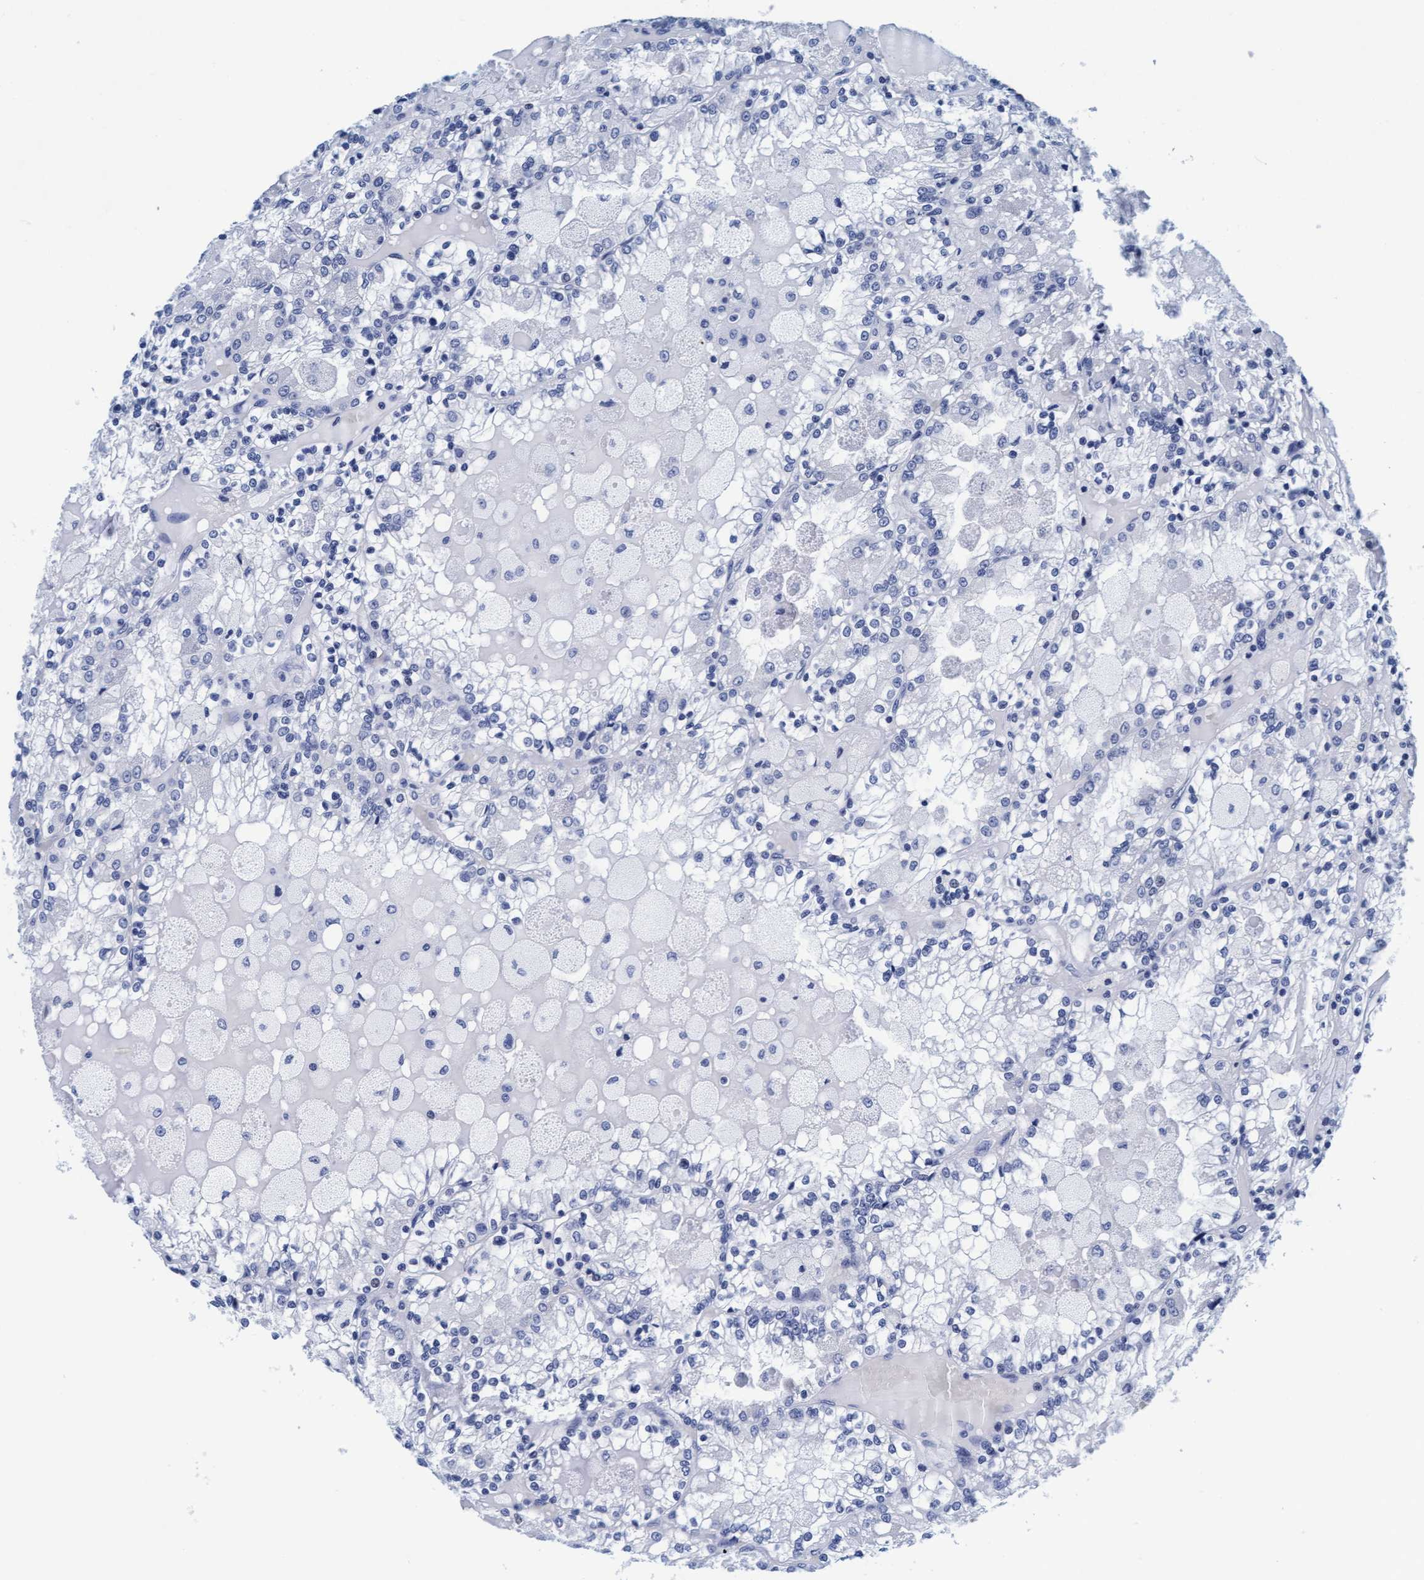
{"staining": {"intensity": "negative", "quantity": "none", "location": "none"}, "tissue": "renal cancer", "cell_type": "Tumor cells", "image_type": "cancer", "snomed": [{"axis": "morphology", "description": "Adenocarcinoma, NOS"}, {"axis": "topography", "description": "Kidney"}], "caption": "High power microscopy micrograph of an immunohistochemistry micrograph of renal cancer, revealing no significant positivity in tumor cells.", "gene": "ARSG", "patient": {"sex": "female", "age": 56}}